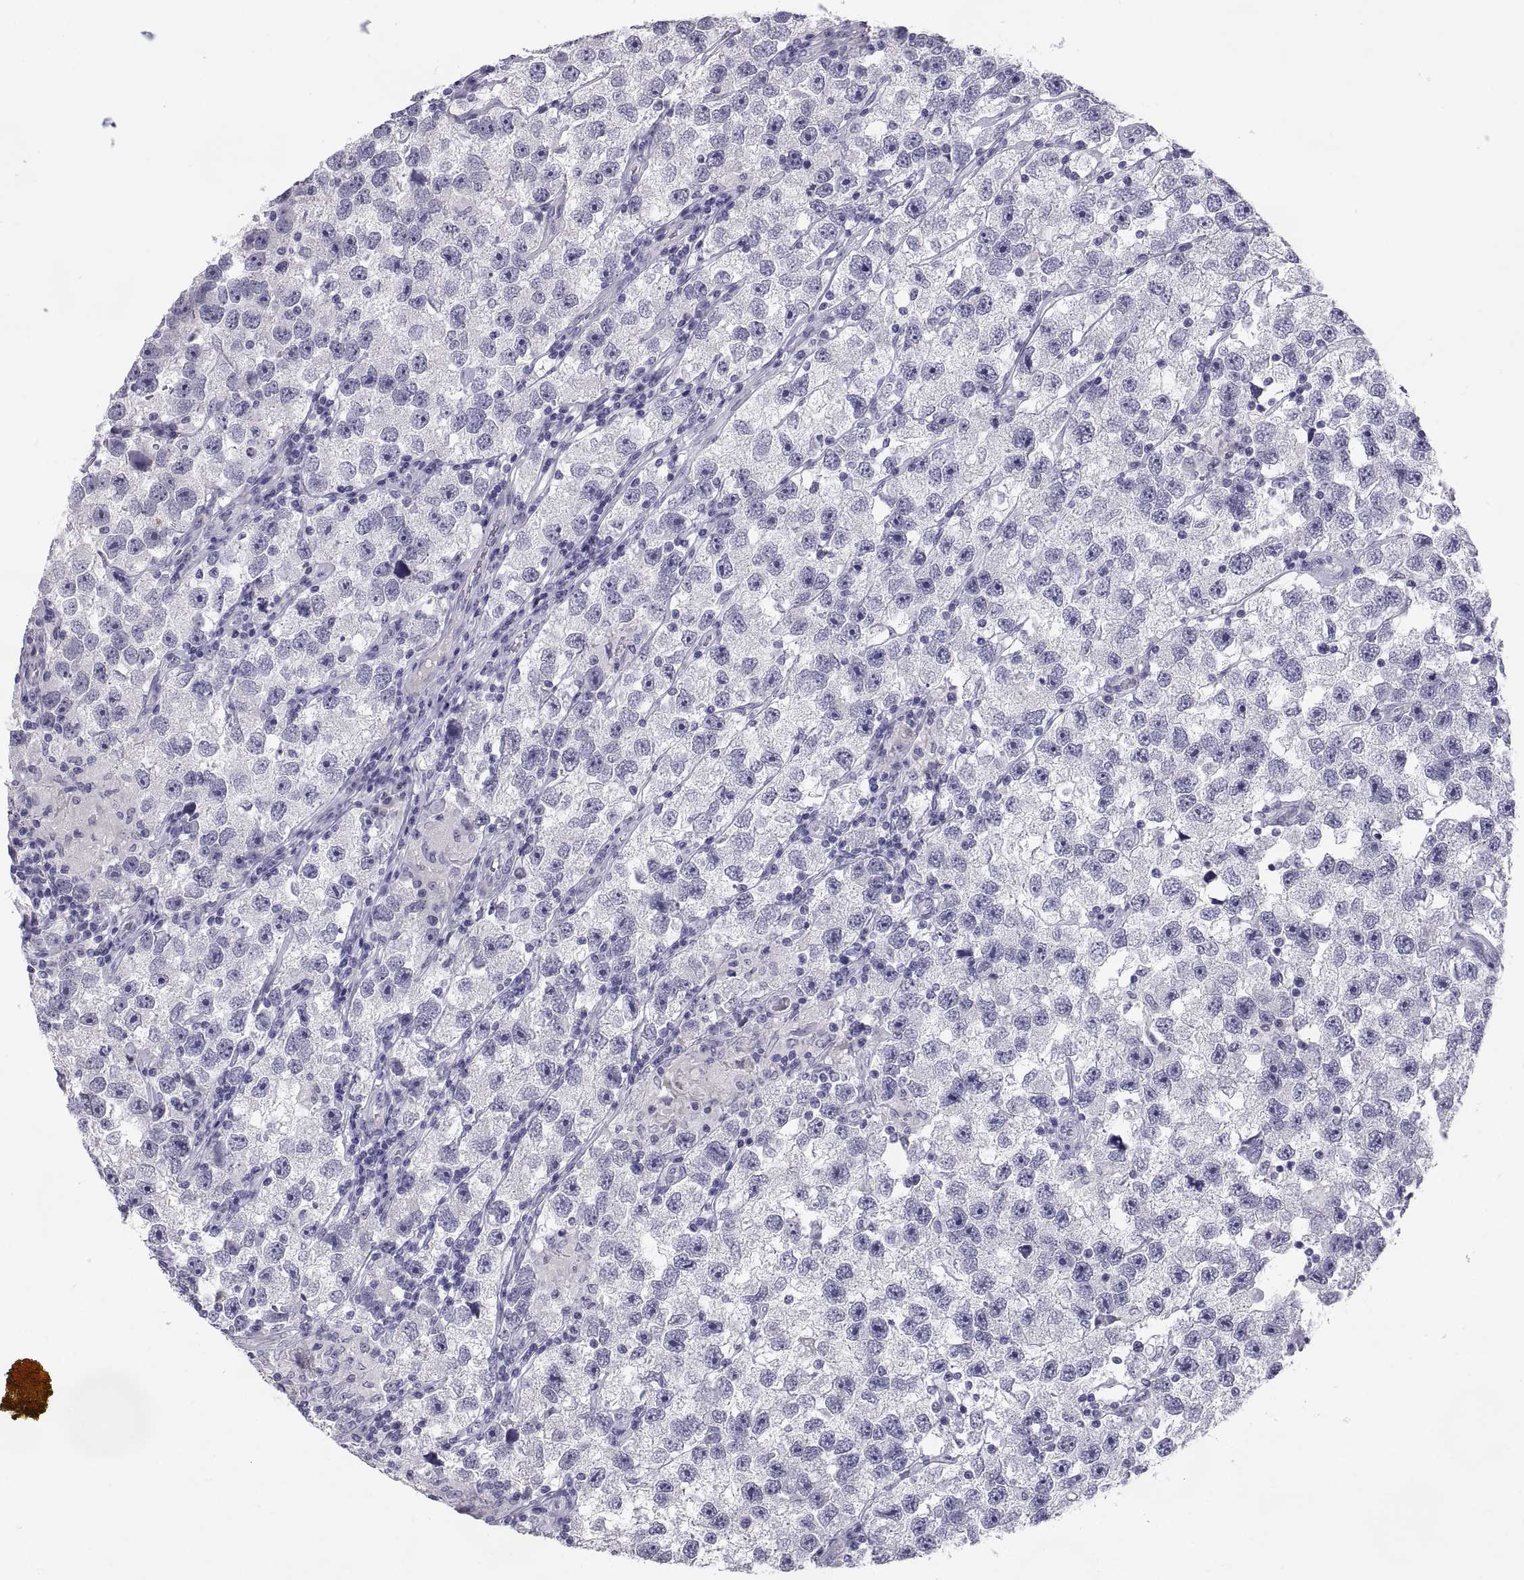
{"staining": {"intensity": "negative", "quantity": "none", "location": "none"}, "tissue": "testis cancer", "cell_type": "Tumor cells", "image_type": "cancer", "snomed": [{"axis": "morphology", "description": "Seminoma, NOS"}, {"axis": "topography", "description": "Testis"}], "caption": "IHC of human testis seminoma exhibits no expression in tumor cells.", "gene": "TEX13A", "patient": {"sex": "male", "age": 26}}